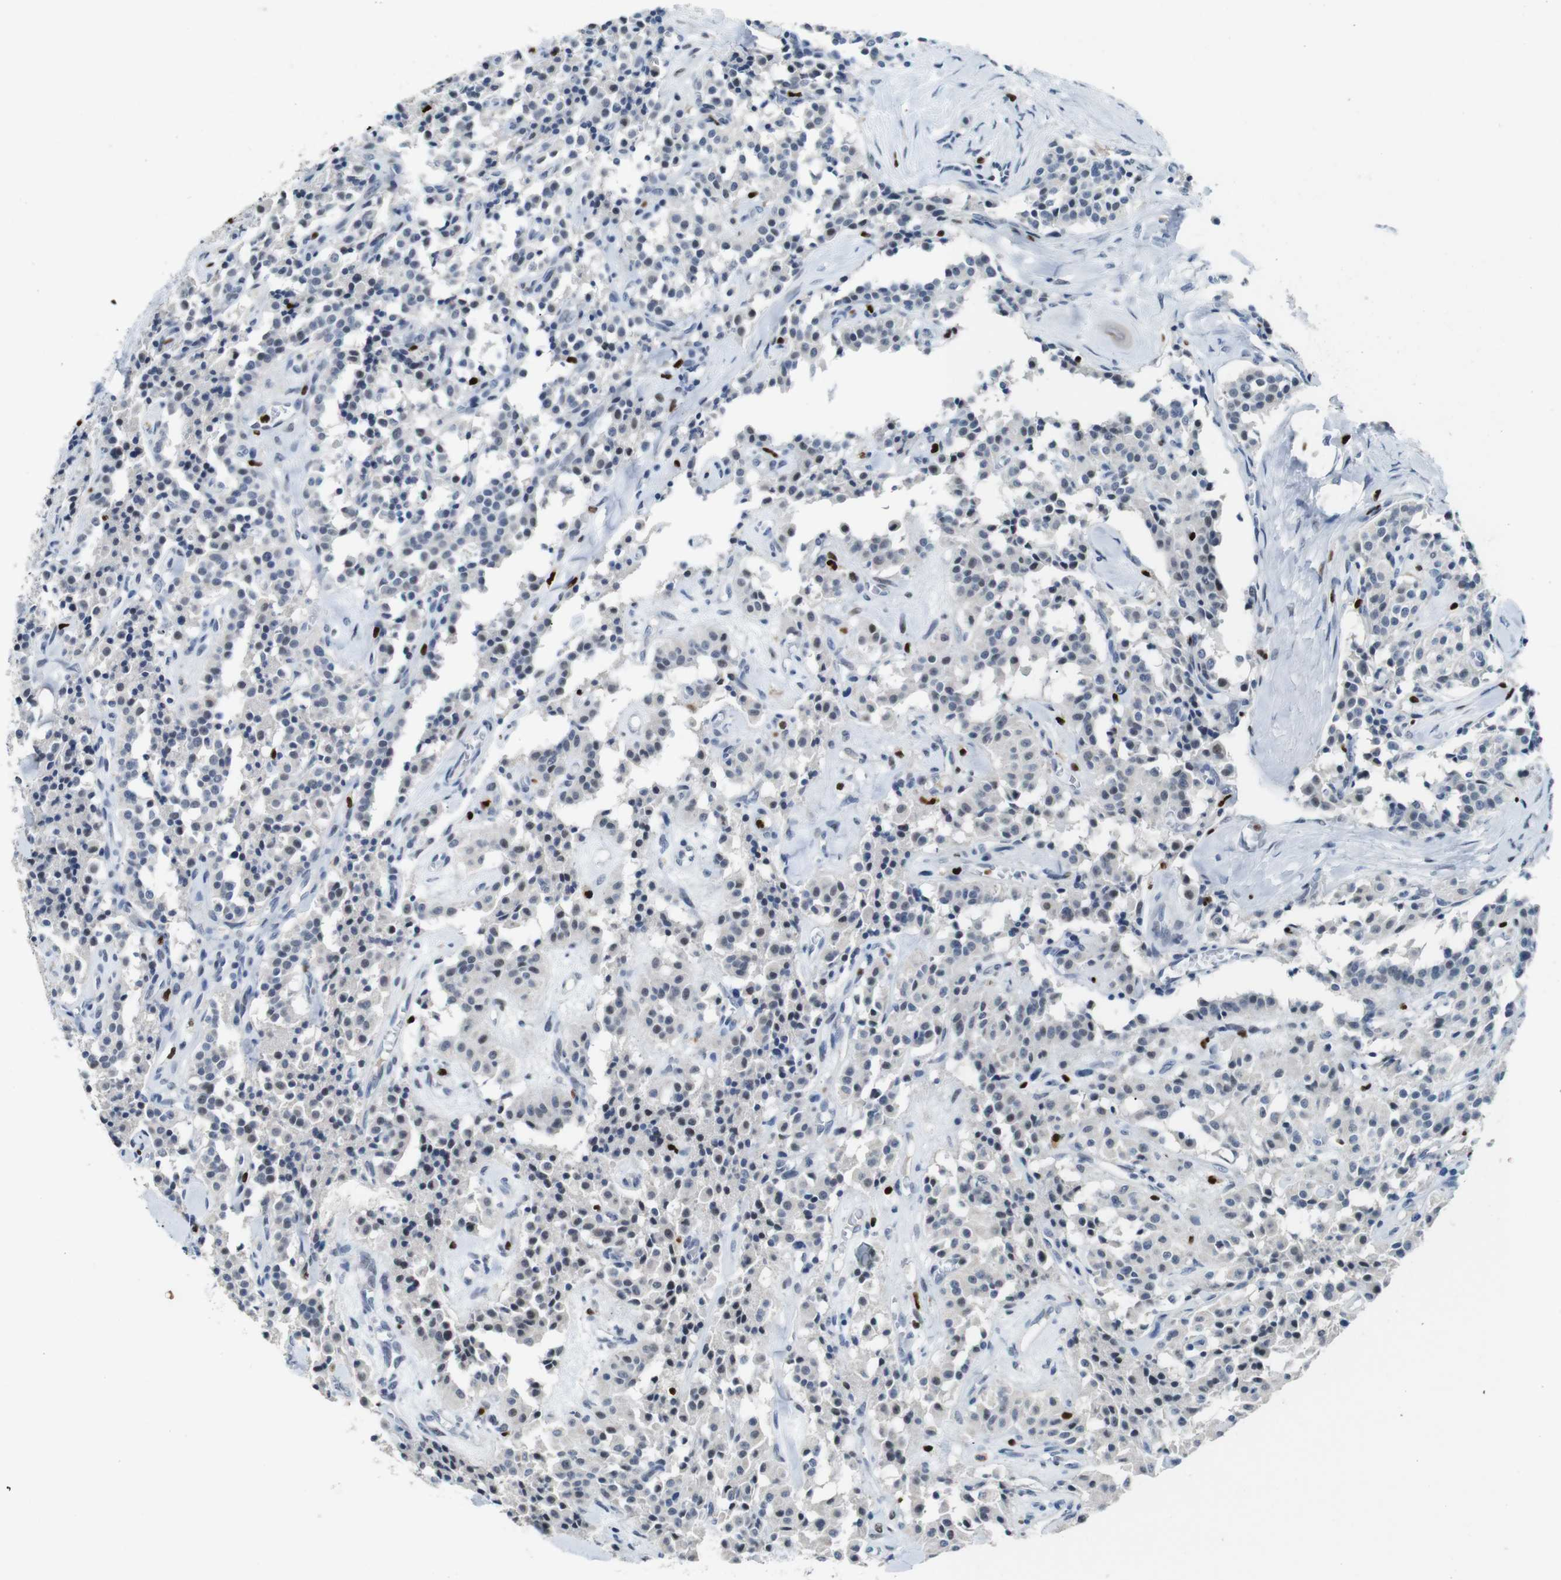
{"staining": {"intensity": "weak", "quantity": "<25%", "location": "nuclear"}, "tissue": "carcinoid", "cell_type": "Tumor cells", "image_type": "cancer", "snomed": [{"axis": "morphology", "description": "Carcinoid, malignant, NOS"}, {"axis": "topography", "description": "Lung"}], "caption": "There is no significant staining in tumor cells of carcinoid (malignant). (Brightfield microscopy of DAB (3,3'-diaminobenzidine) immunohistochemistry at high magnification).", "gene": "IRF8", "patient": {"sex": "male", "age": 30}}